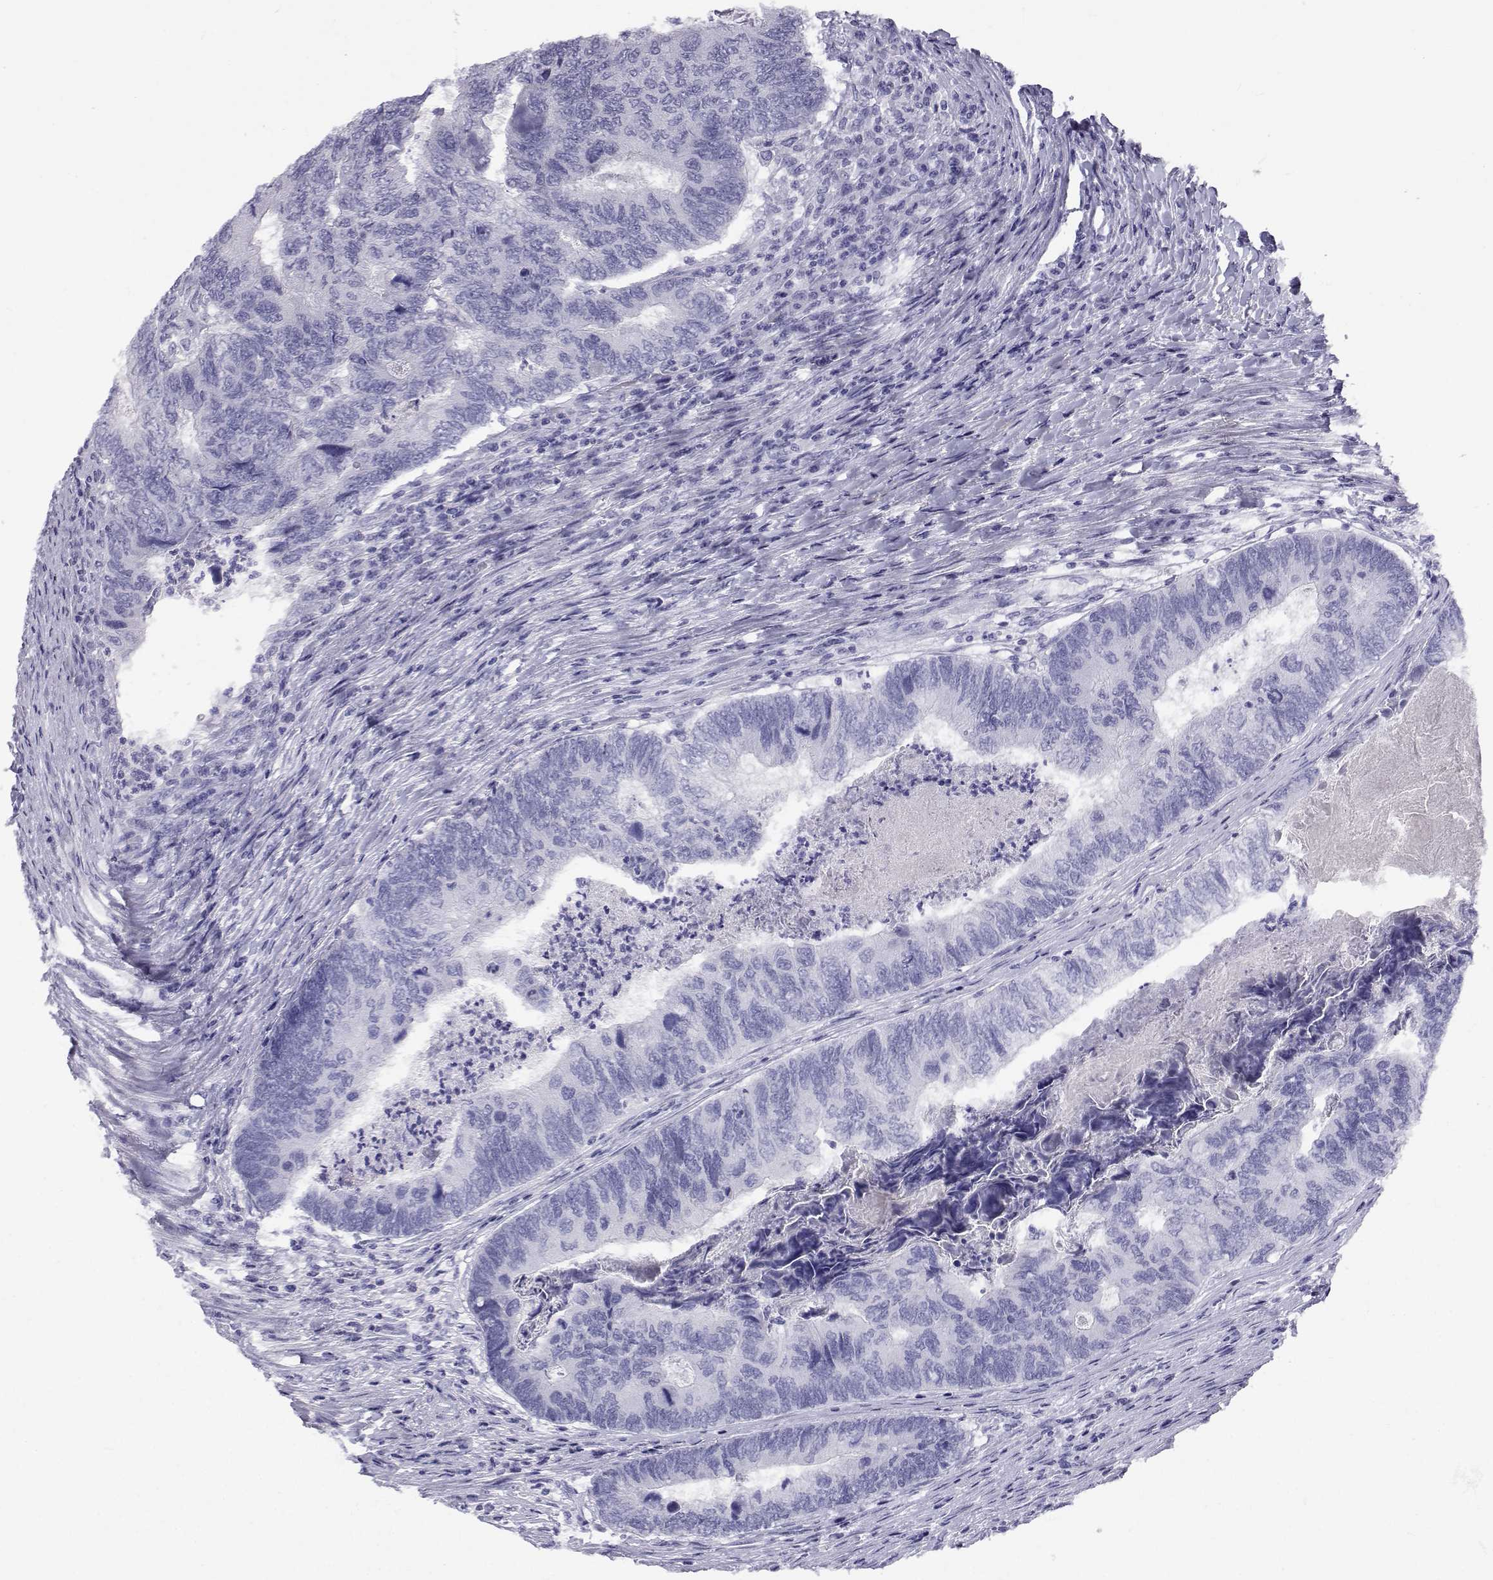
{"staining": {"intensity": "negative", "quantity": "none", "location": "none"}, "tissue": "colorectal cancer", "cell_type": "Tumor cells", "image_type": "cancer", "snomed": [{"axis": "morphology", "description": "Adenocarcinoma, NOS"}, {"axis": "topography", "description": "Colon"}], "caption": "DAB (3,3'-diaminobenzidine) immunohistochemical staining of colorectal cancer (adenocarcinoma) shows no significant expression in tumor cells.", "gene": "SLC6A3", "patient": {"sex": "female", "age": 67}}